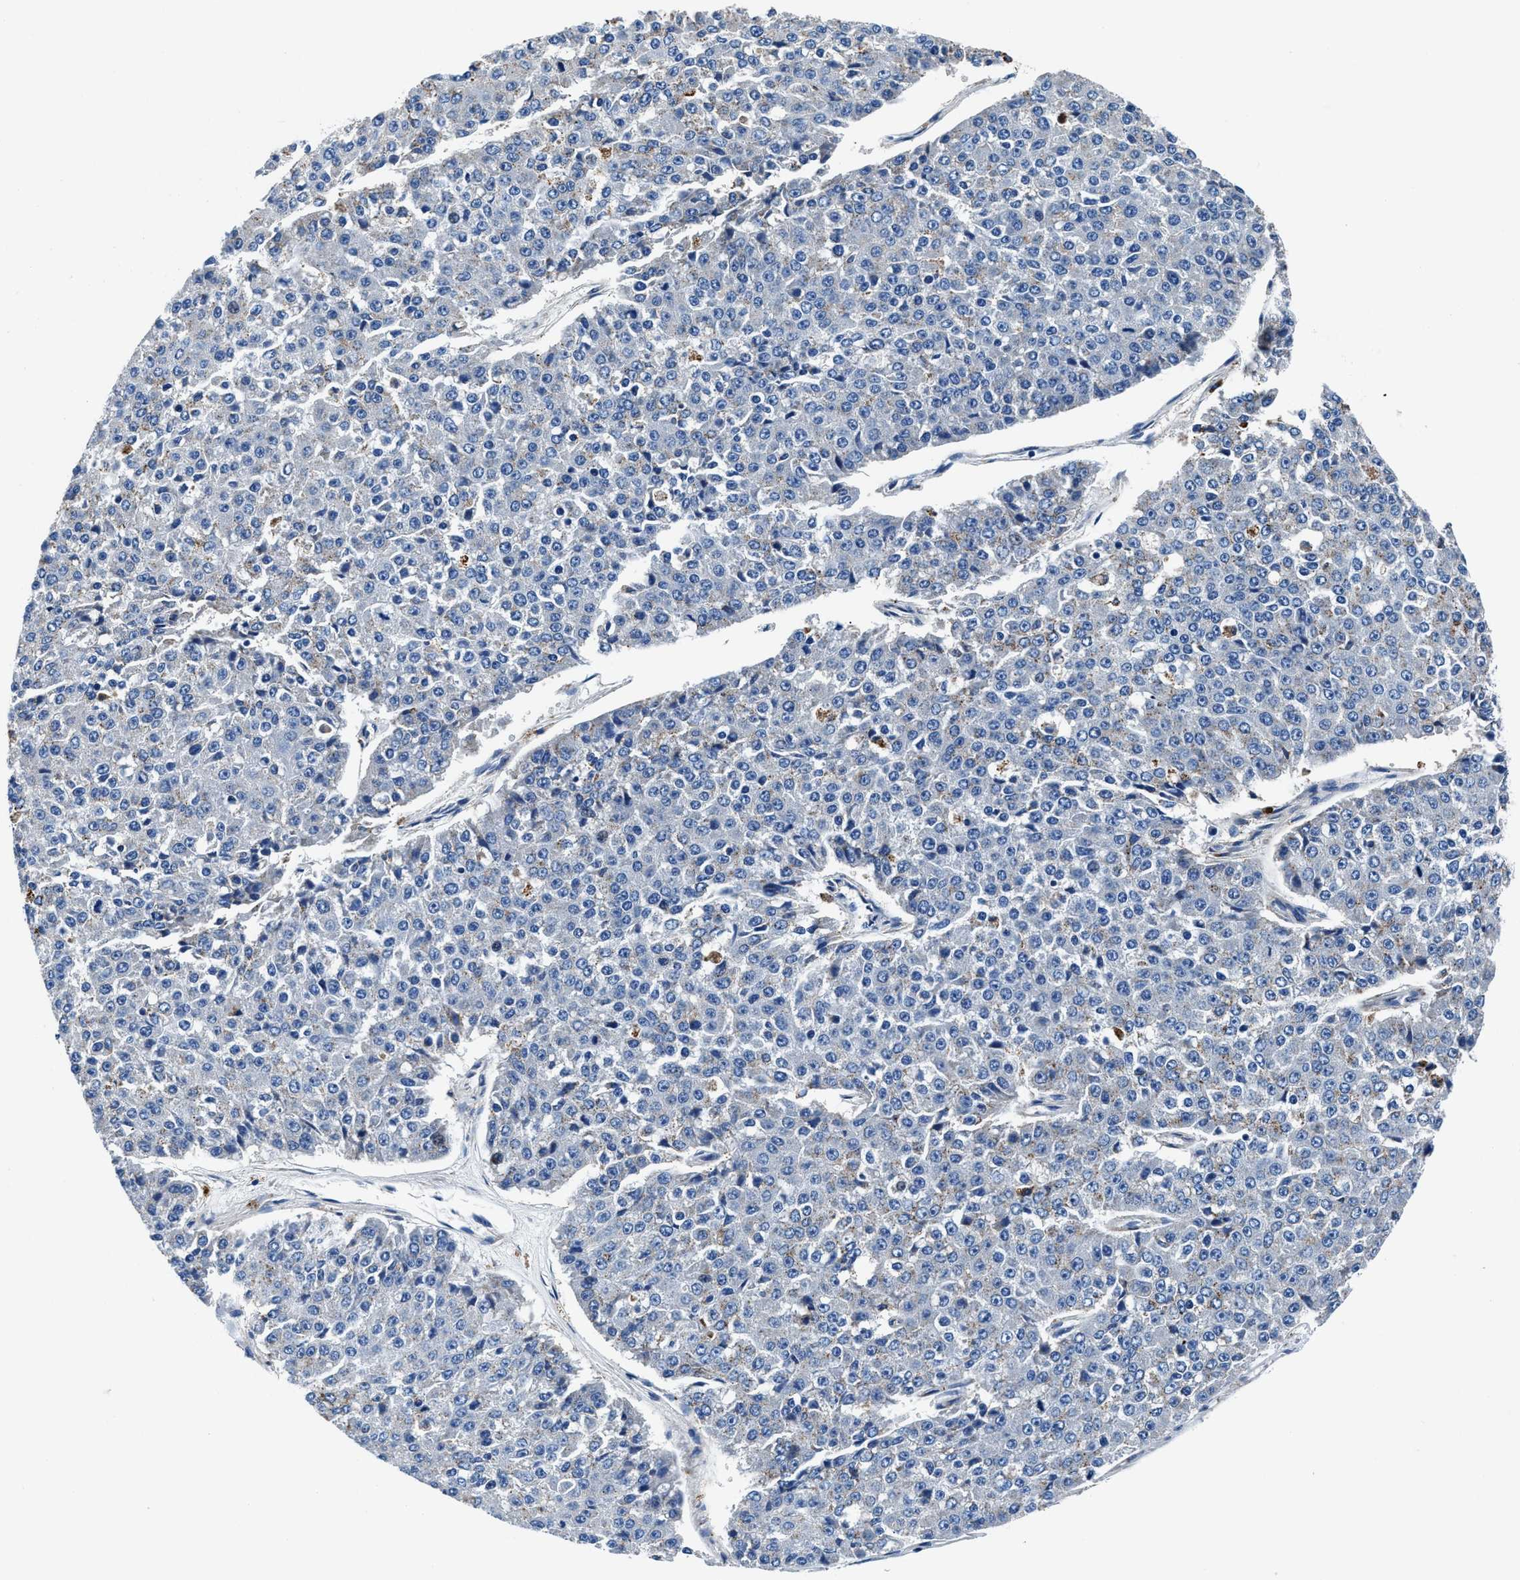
{"staining": {"intensity": "negative", "quantity": "none", "location": "none"}, "tissue": "pancreatic cancer", "cell_type": "Tumor cells", "image_type": "cancer", "snomed": [{"axis": "morphology", "description": "Adenocarcinoma, NOS"}, {"axis": "topography", "description": "Pancreas"}], "caption": "An IHC micrograph of adenocarcinoma (pancreatic) is shown. There is no staining in tumor cells of adenocarcinoma (pancreatic).", "gene": "DAG1", "patient": {"sex": "male", "age": 50}}